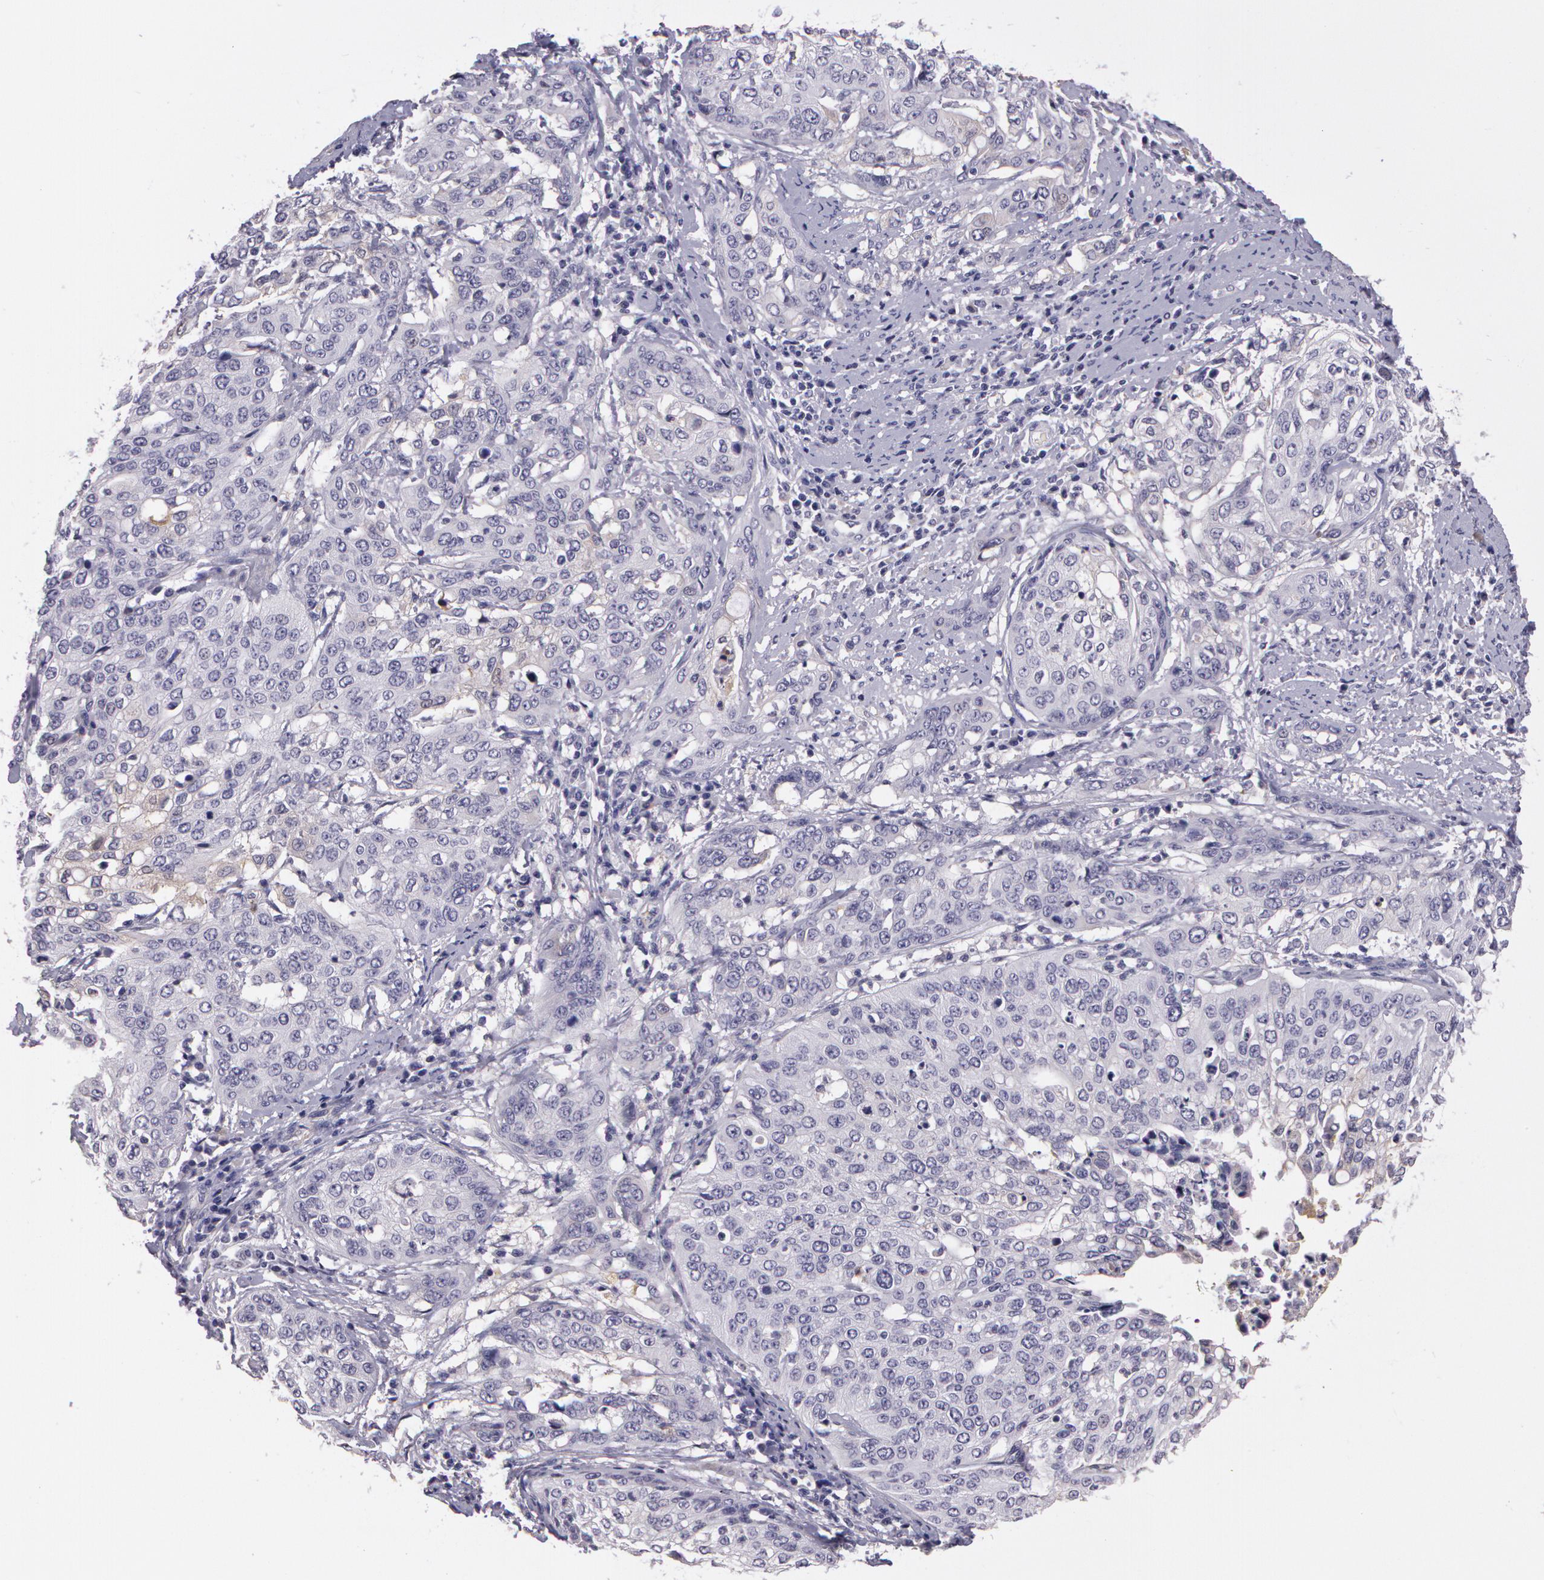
{"staining": {"intensity": "negative", "quantity": "none", "location": "none"}, "tissue": "cervical cancer", "cell_type": "Tumor cells", "image_type": "cancer", "snomed": [{"axis": "morphology", "description": "Squamous cell carcinoma, NOS"}, {"axis": "topography", "description": "Cervix"}], "caption": "Immunohistochemistry (IHC) image of neoplastic tissue: squamous cell carcinoma (cervical) stained with DAB demonstrates no significant protein staining in tumor cells. (DAB (3,3'-diaminobenzidine) IHC visualized using brightfield microscopy, high magnification).", "gene": "G2E3", "patient": {"sex": "female", "age": 41}}